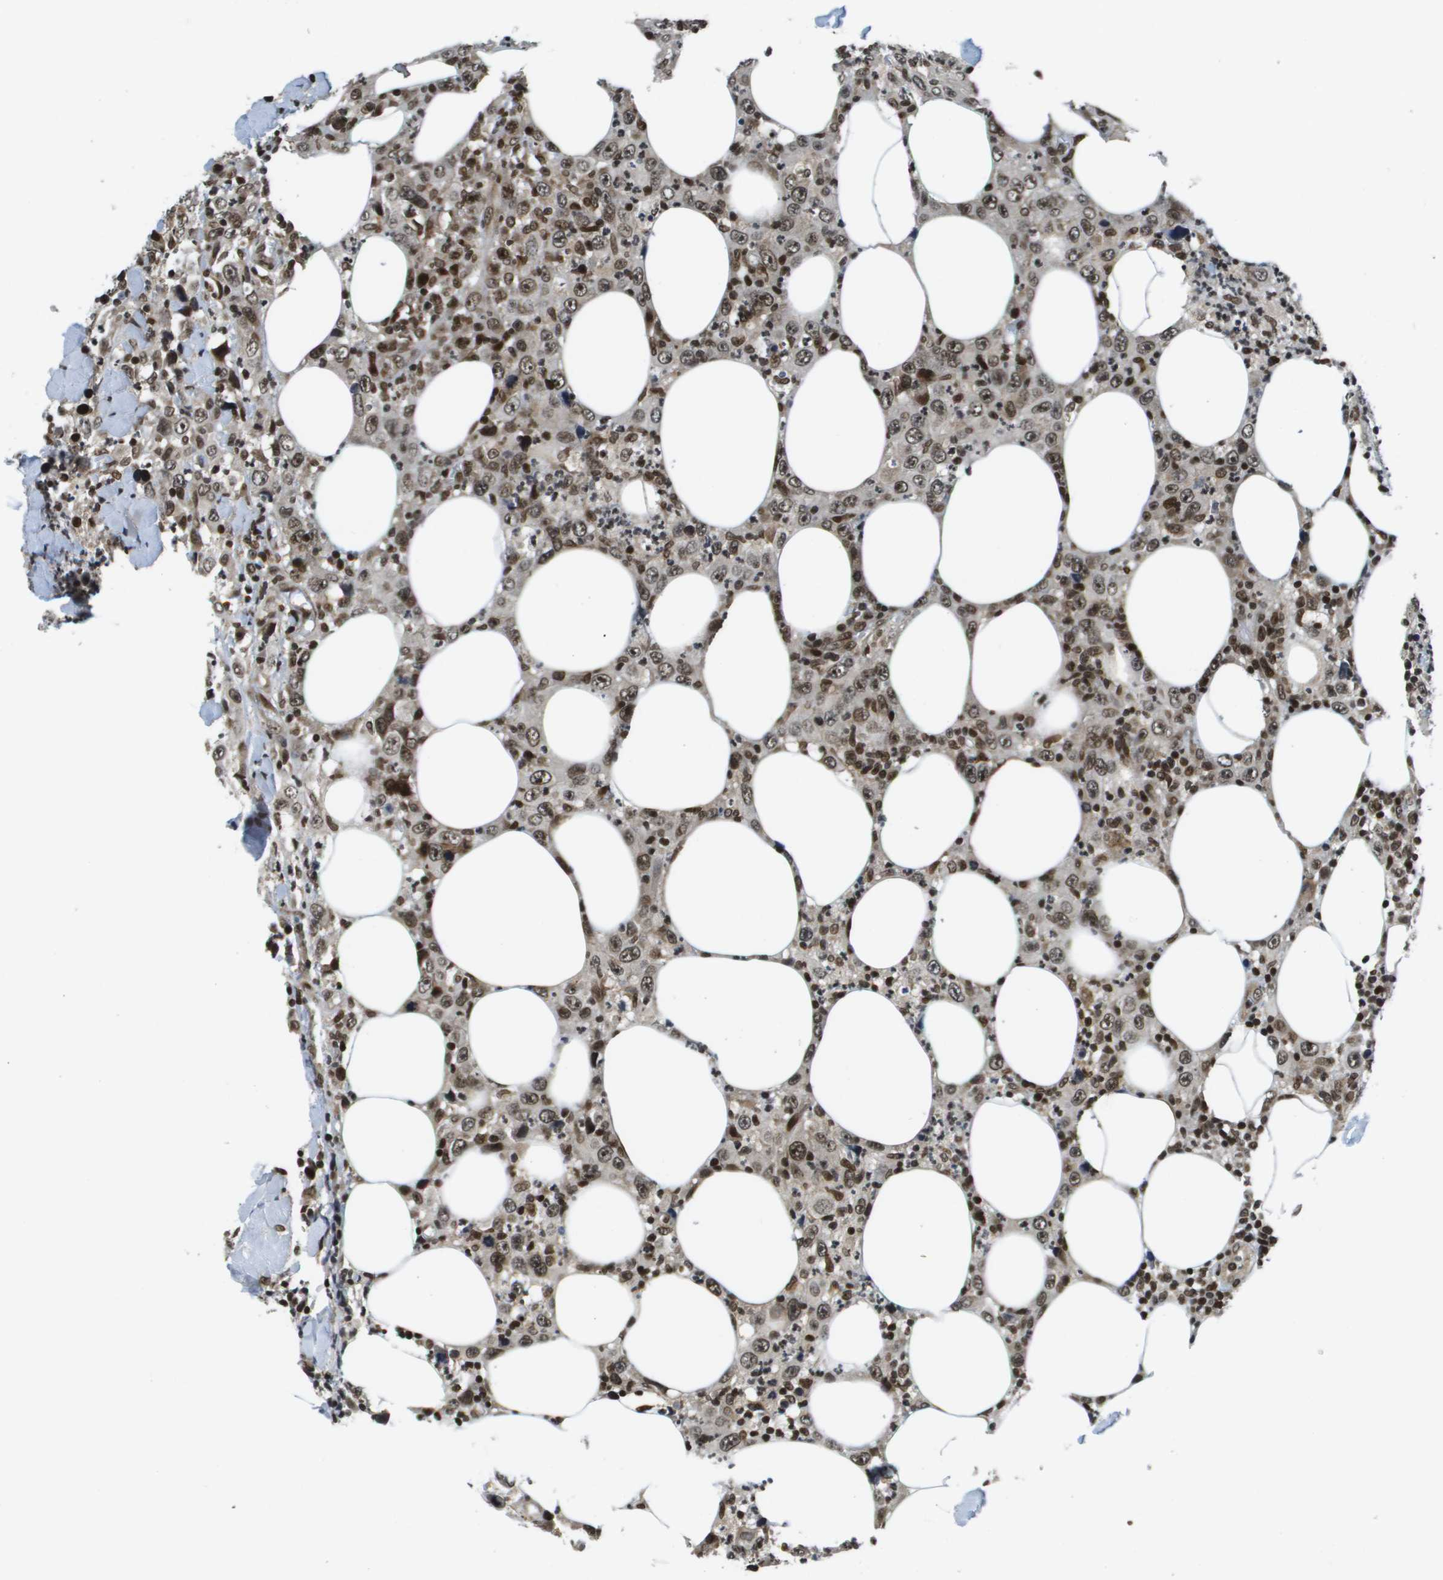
{"staining": {"intensity": "moderate", "quantity": ">75%", "location": "nuclear"}, "tissue": "thyroid cancer", "cell_type": "Tumor cells", "image_type": "cancer", "snomed": [{"axis": "morphology", "description": "Carcinoma, NOS"}, {"axis": "topography", "description": "Thyroid gland"}], "caption": "Immunohistochemistry (IHC) (DAB (3,3'-diaminobenzidine)) staining of human thyroid carcinoma displays moderate nuclear protein expression in approximately >75% of tumor cells.", "gene": "RECQL4", "patient": {"sex": "female", "age": 77}}